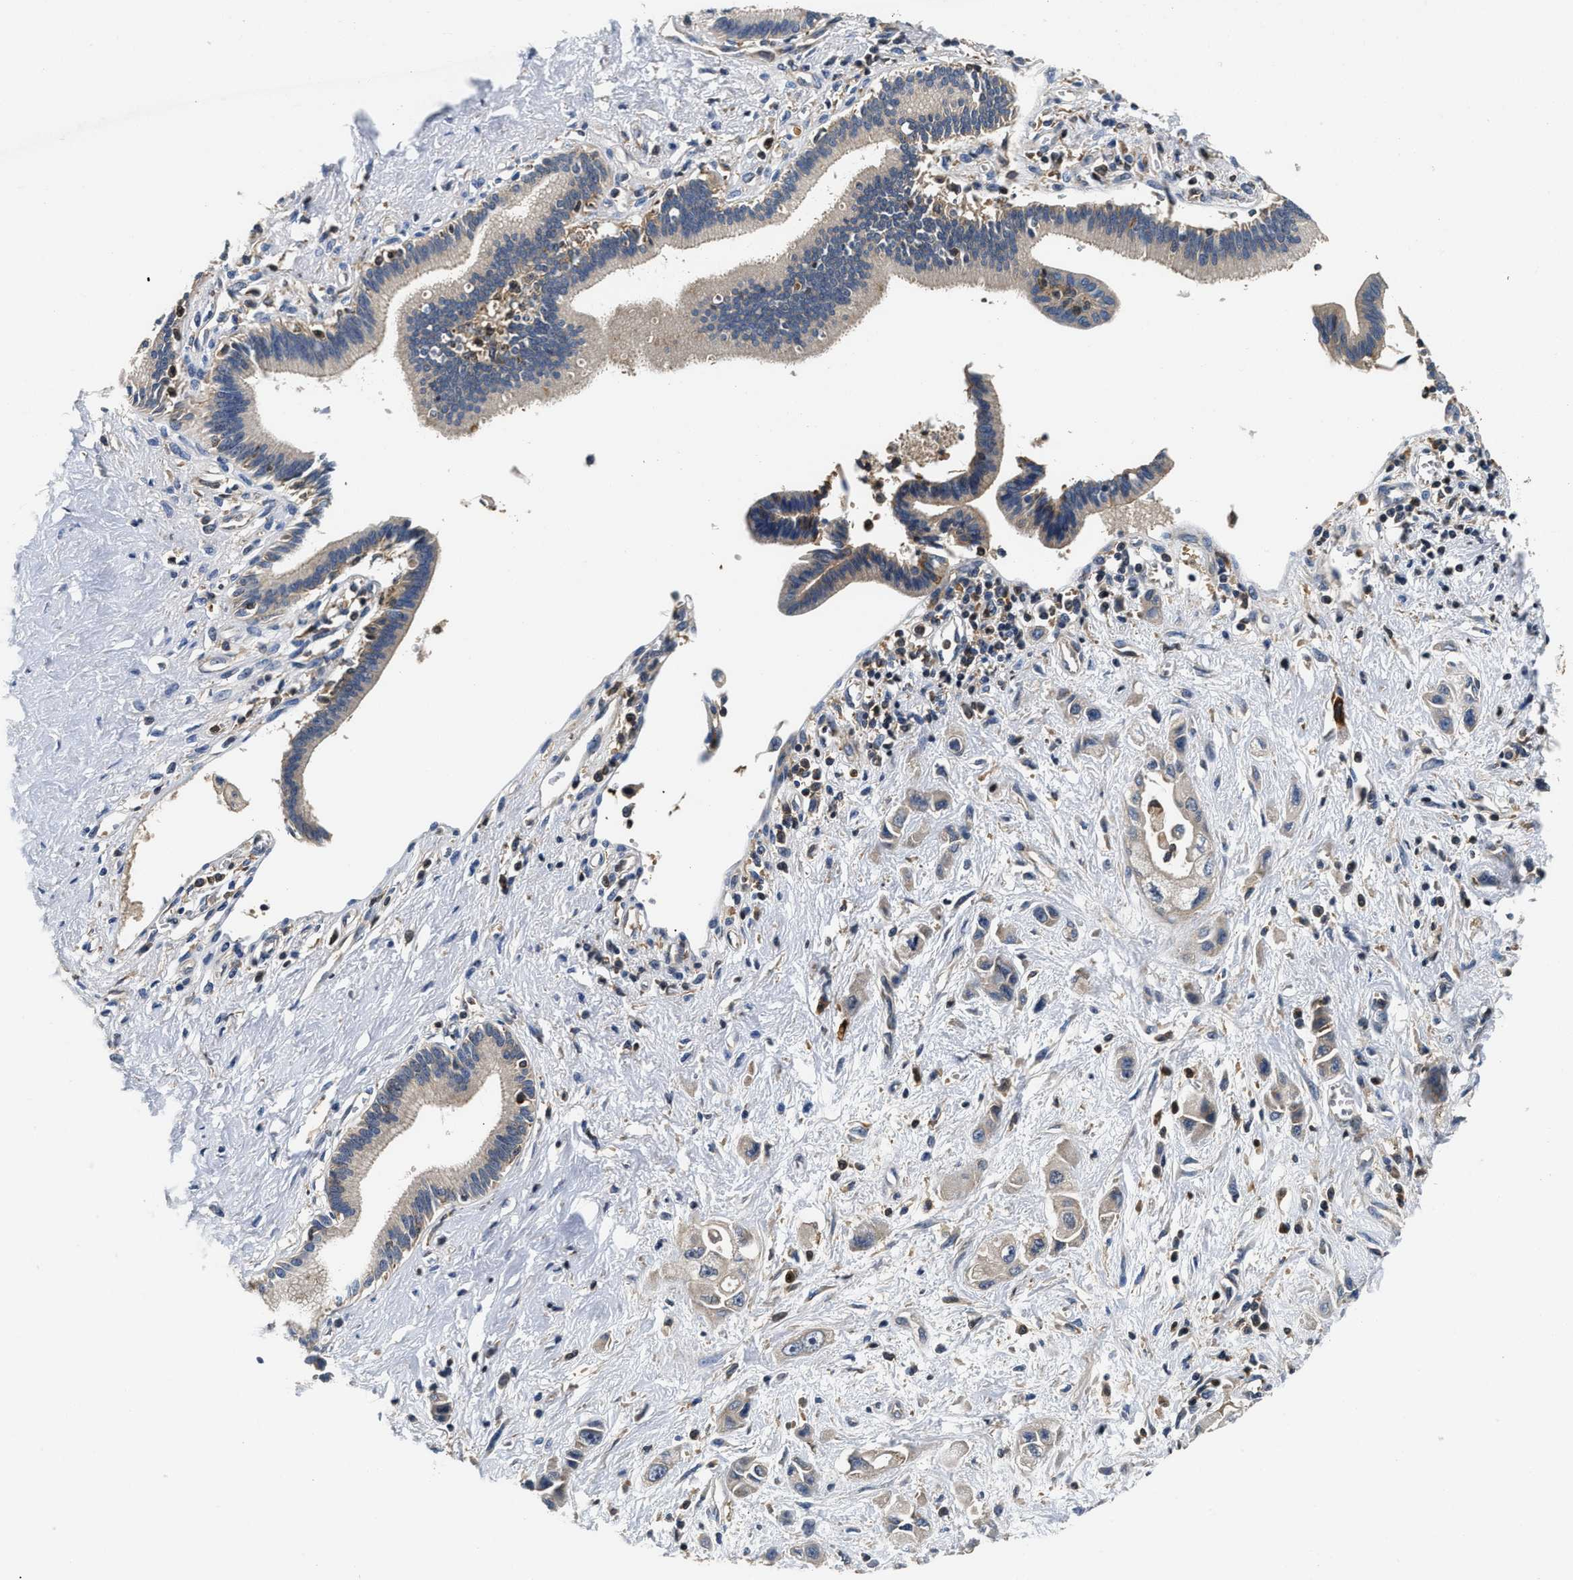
{"staining": {"intensity": "negative", "quantity": "none", "location": "none"}, "tissue": "pancreatic cancer", "cell_type": "Tumor cells", "image_type": "cancer", "snomed": [{"axis": "morphology", "description": "Adenocarcinoma, NOS"}, {"axis": "topography", "description": "Pancreas"}], "caption": "Tumor cells are negative for protein expression in human adenocarcinoma (pancreatic).", "gene": "OSTF1", "patient": {"sex": "female", "age": 66}}